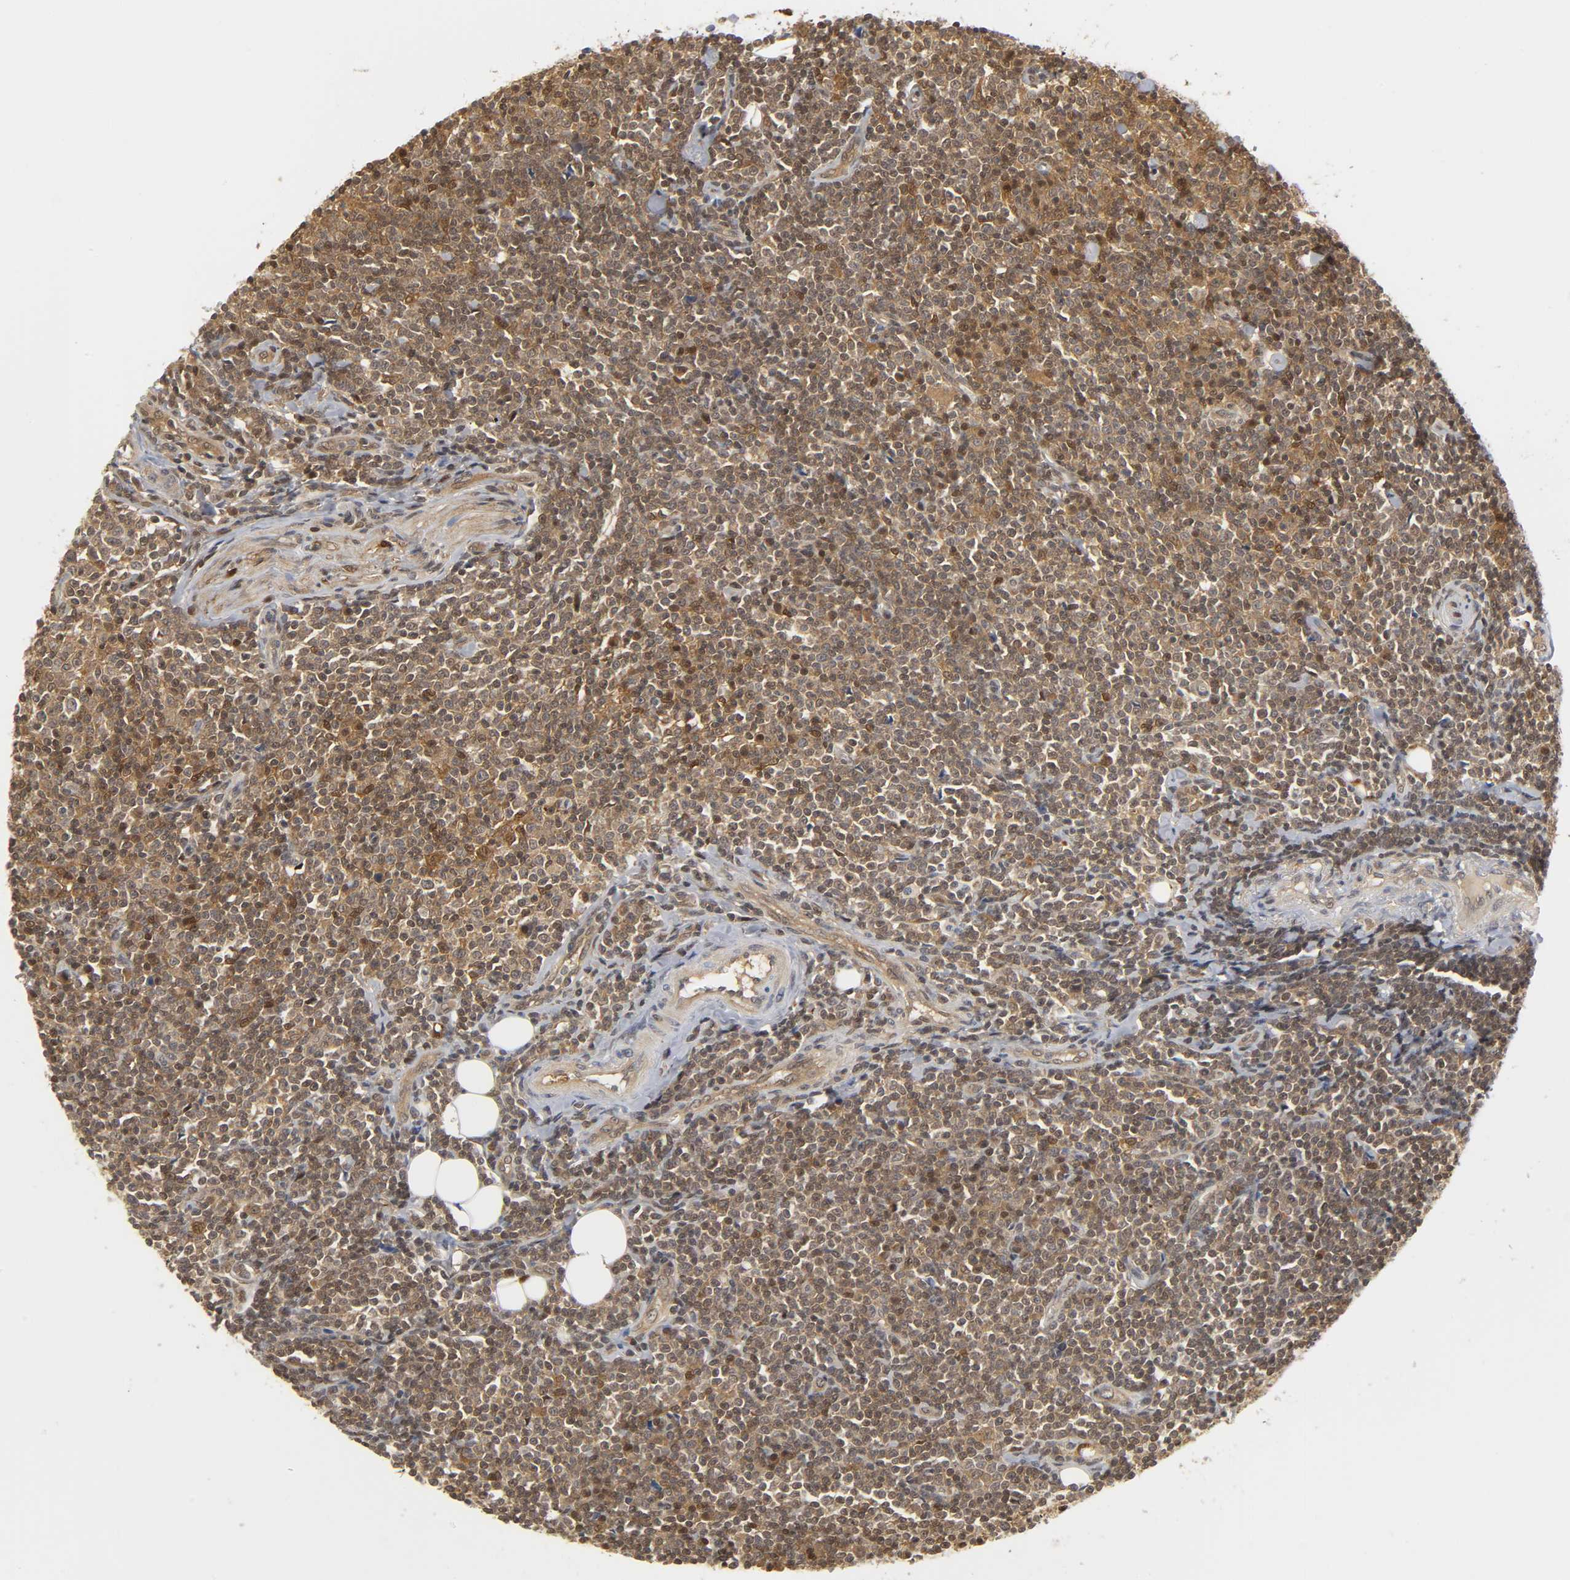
{"staining": {"intensity": "moderate", "quantity": ">75%", "location": "cytoplasmic/membranous,nuclear"}, "tissue": "lymphoma", "cell_type": "Tumor cells", "image_type": "cancer", "snomed": [{"axis": "morphology", "description": "Malignant lymphoma, non-Hodgkin's type, Low grade"}, {"axis": "topography", "description": "Soft tissue"}], "caption": "The immunohistochemical stain highlights moderate cytoplasmic/membranous and nuclear positivity in tumor cells of malignant lymphoma, non-Hodgkin's type (low-grade) tissue.", "gene": "PARK7", "patient": {"sex": "male", "age": 92}}